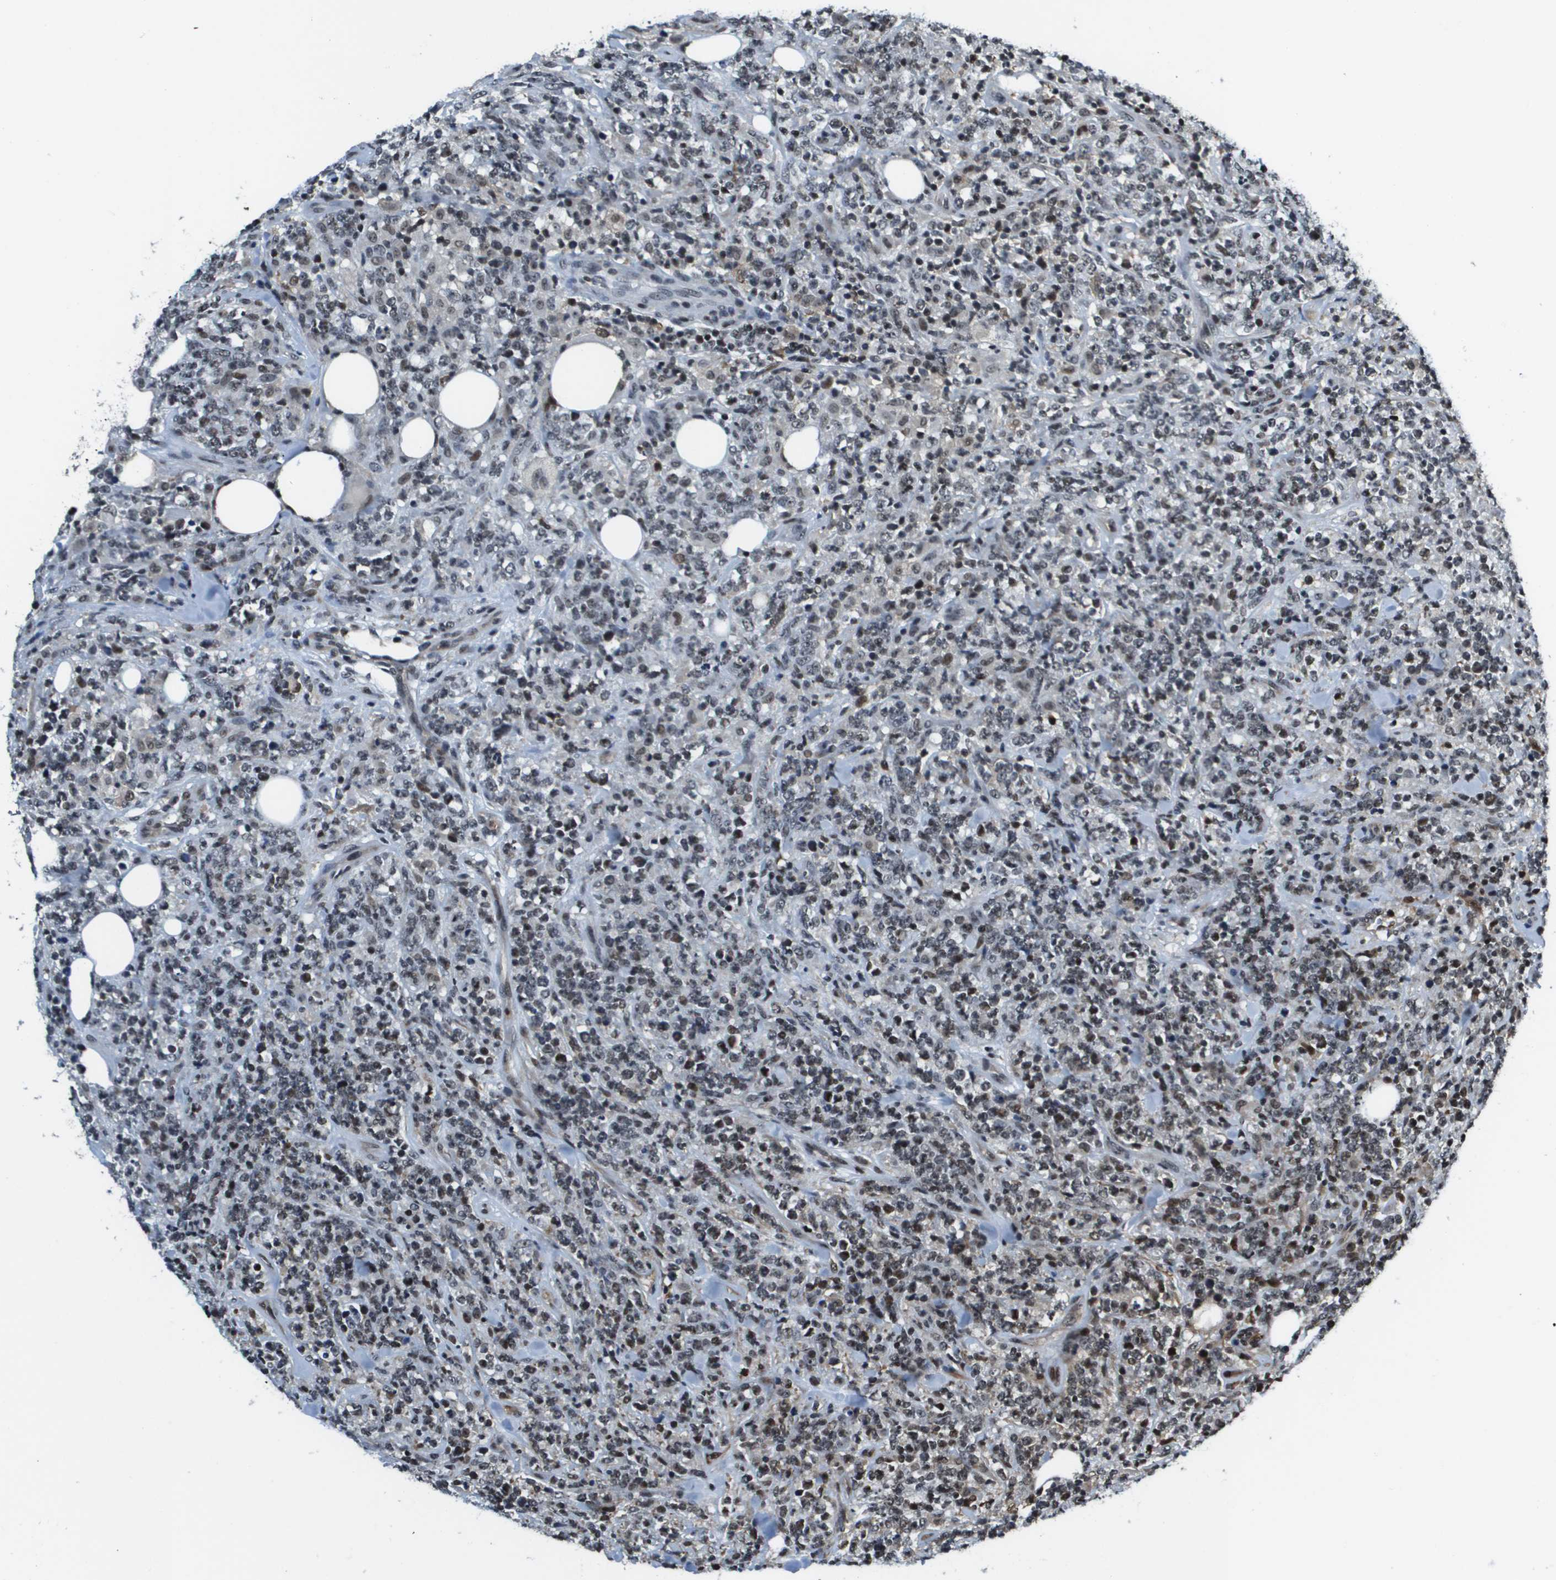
{"staining": {"intensity": "weak", "quantity": ">75%", "location": "nuclear"}, "tissue": "lymphoma", "cell_type": "Tumor cells", "image_type": "cancer", "snomed": [{"axis": "morphology", "description": "Malignant lymphoma, non-Hodgkin's type, High grade"}, {"axis": "topography", "description": "Soft tissue"}], "caption": "Malignant lymphoma, non-Hodgkin's type (high-grade) was stained to show a protein in brown. There is low levels of weak nuclear expression in about >75% of tumor cells.", "gene": "EP400", "patient": {"sex": "male", "age": 18}}